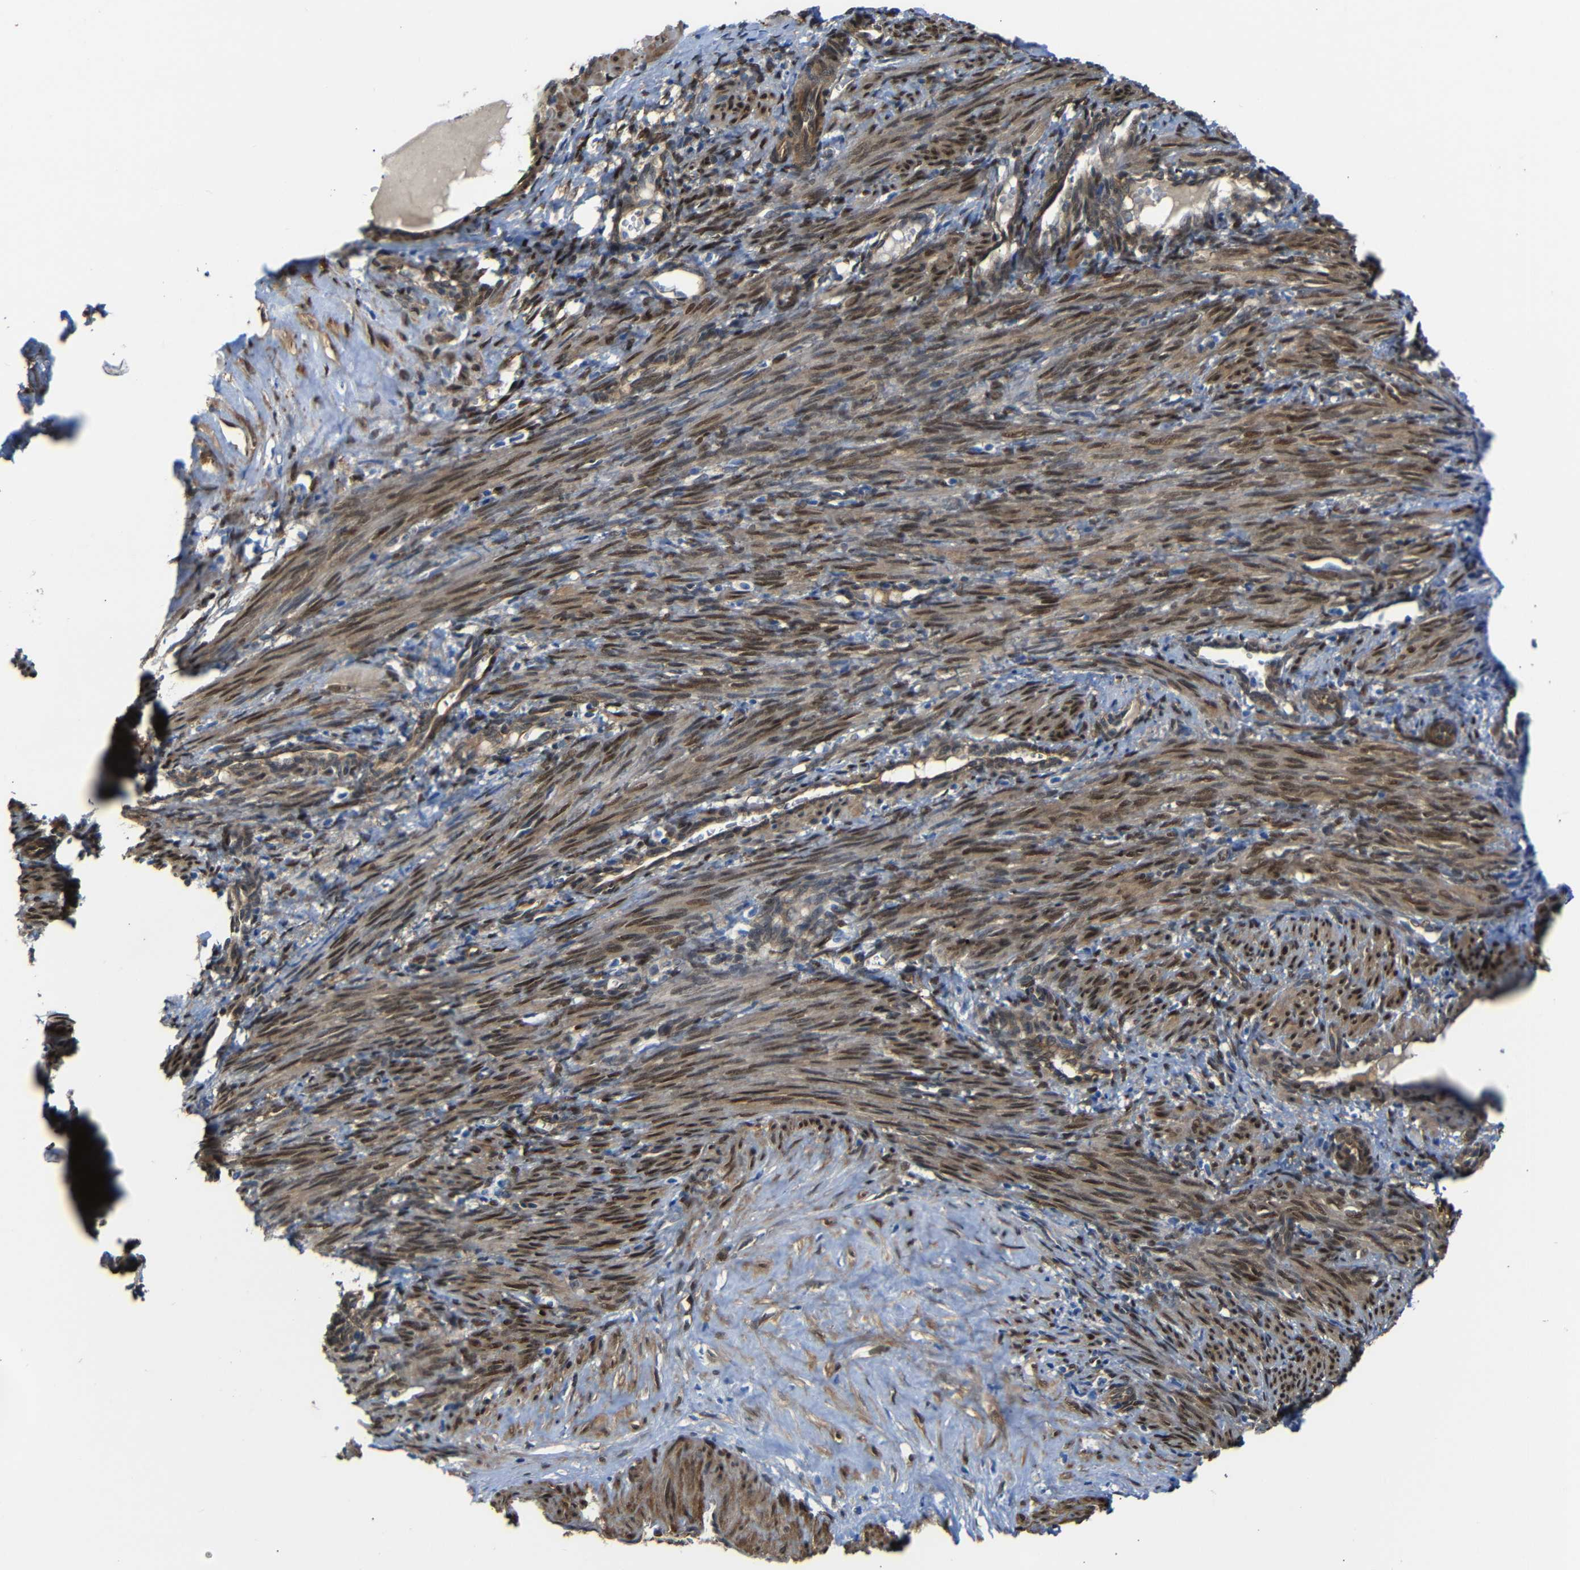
{"staining": {"intensity": "moderate", "quantity": "25%-75%", "location": "cytoplasmic/membranous,nuclear"}, "tissue": "smooth muscle", "cell_type": "Smooth muscle cells", "image_type": "normal", "snomed": [{"axis": "morphology", "description": "Normal tissue, NOS"}, {"axis": "topography", "description": "Endometrium"}], "caption": "The histopathology image exhibits immunohistochemical staining of unremarkable smooth muscle. There is moderate cytoplasmic/membranous,nuclear expression is identified in about 25%-75% of smooth muscle cells.", "gene": "YAP1", "patient": {"sex": "female", "age": 33}}